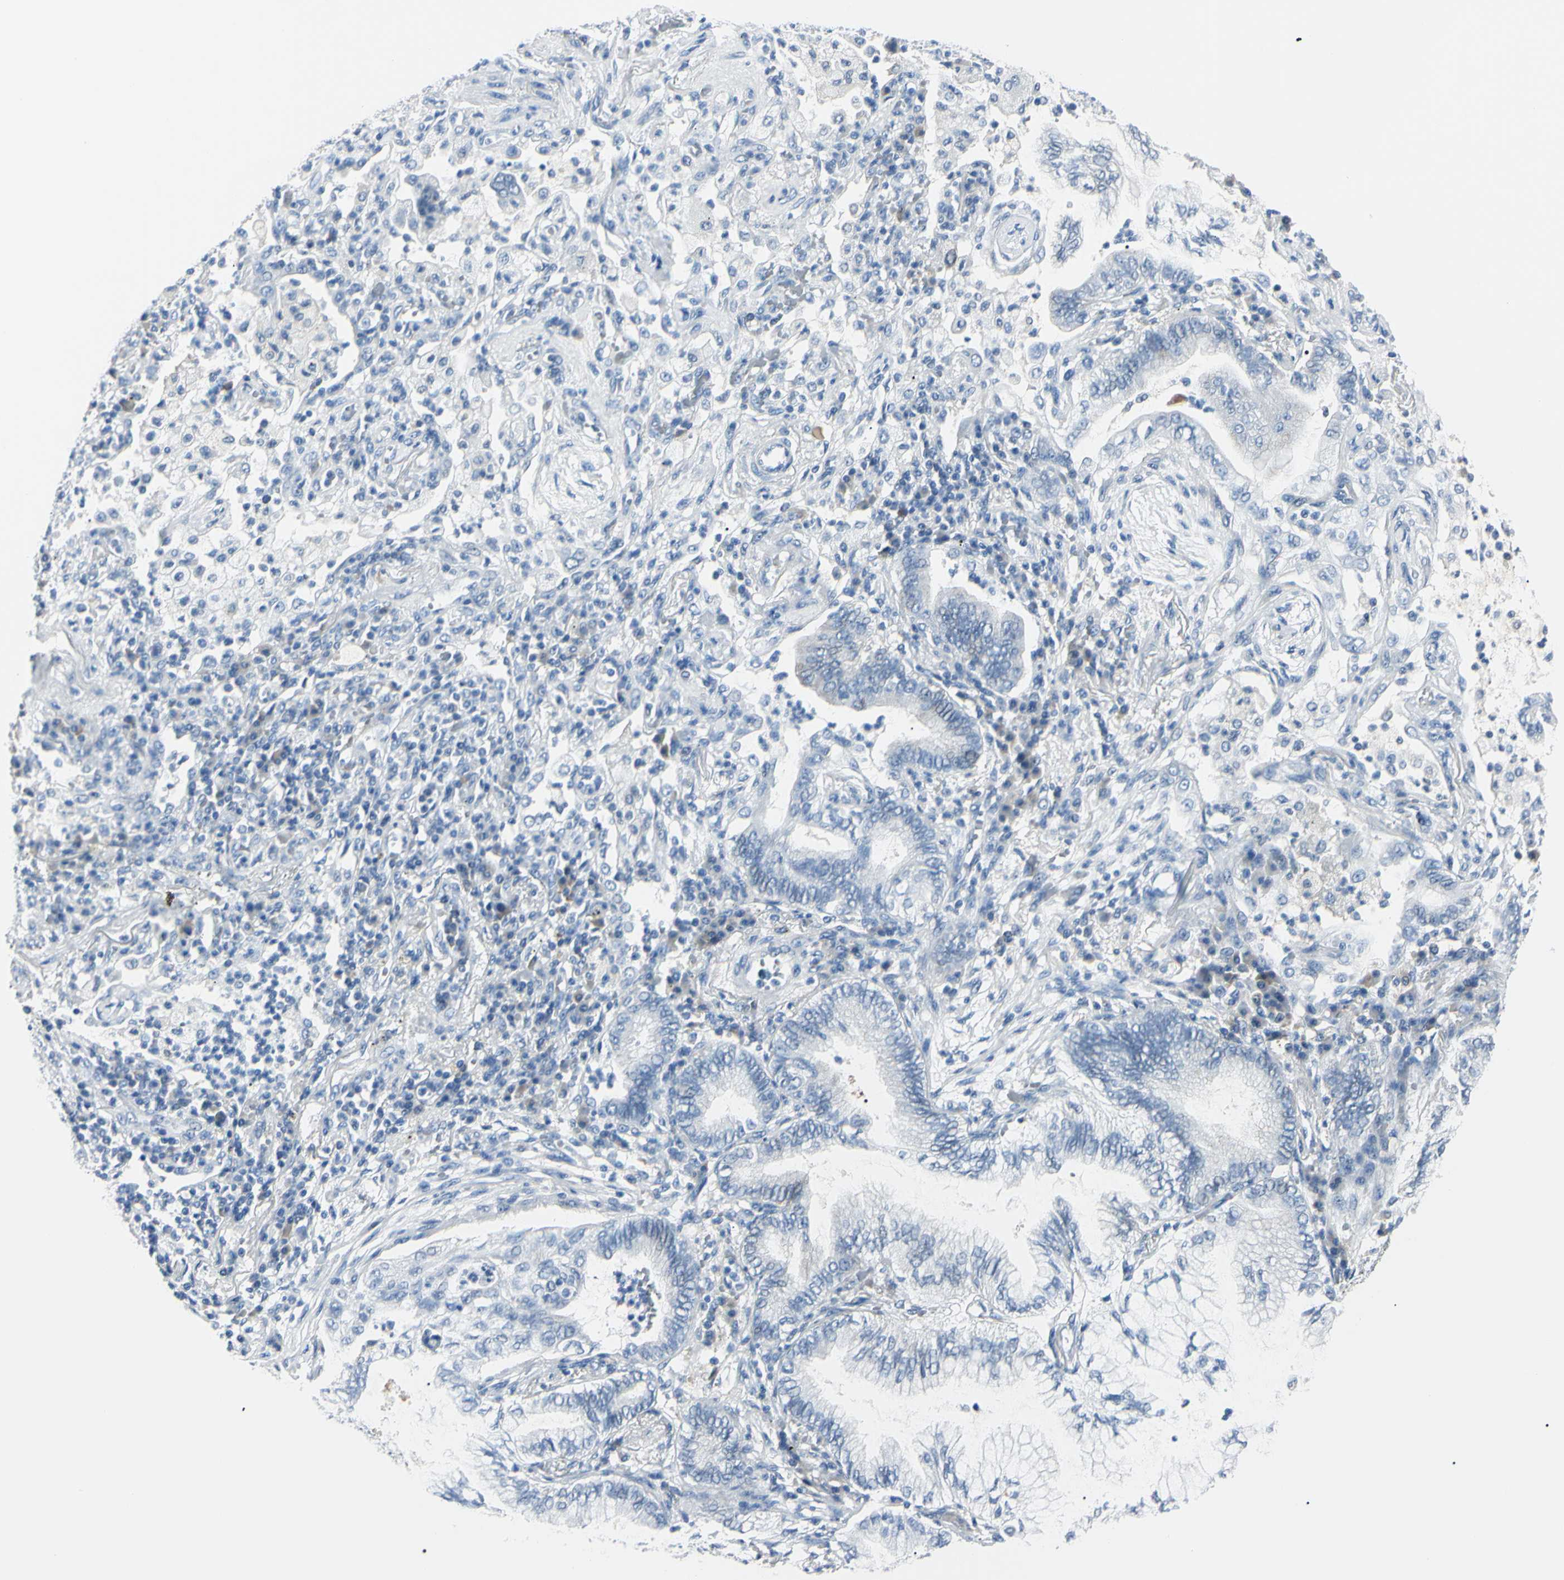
{"staining": {"intensity": "negative", "quantity": "none", "location": "none"}, "tissue": "lung cancer", "cell_type": "Tumor cells", "image_type": "cancer", "snomed": [{"axis": "morphology", "description": "Normal tissue, NOS"}, {"axis": "morphology", "description": "Adenocarcinoma, NOS"}, {"axis": "topography", "description": "Bronchus"}, {"axis": "topography", "description": "Lung"}], "caption": "IHC histopathology image of human lung adenocarcinoma stained for a protein (brown), which demonstrates no positivity in tumor cells.", "gene": "CA2", "patient": {"sex": "female", "age": 70}}